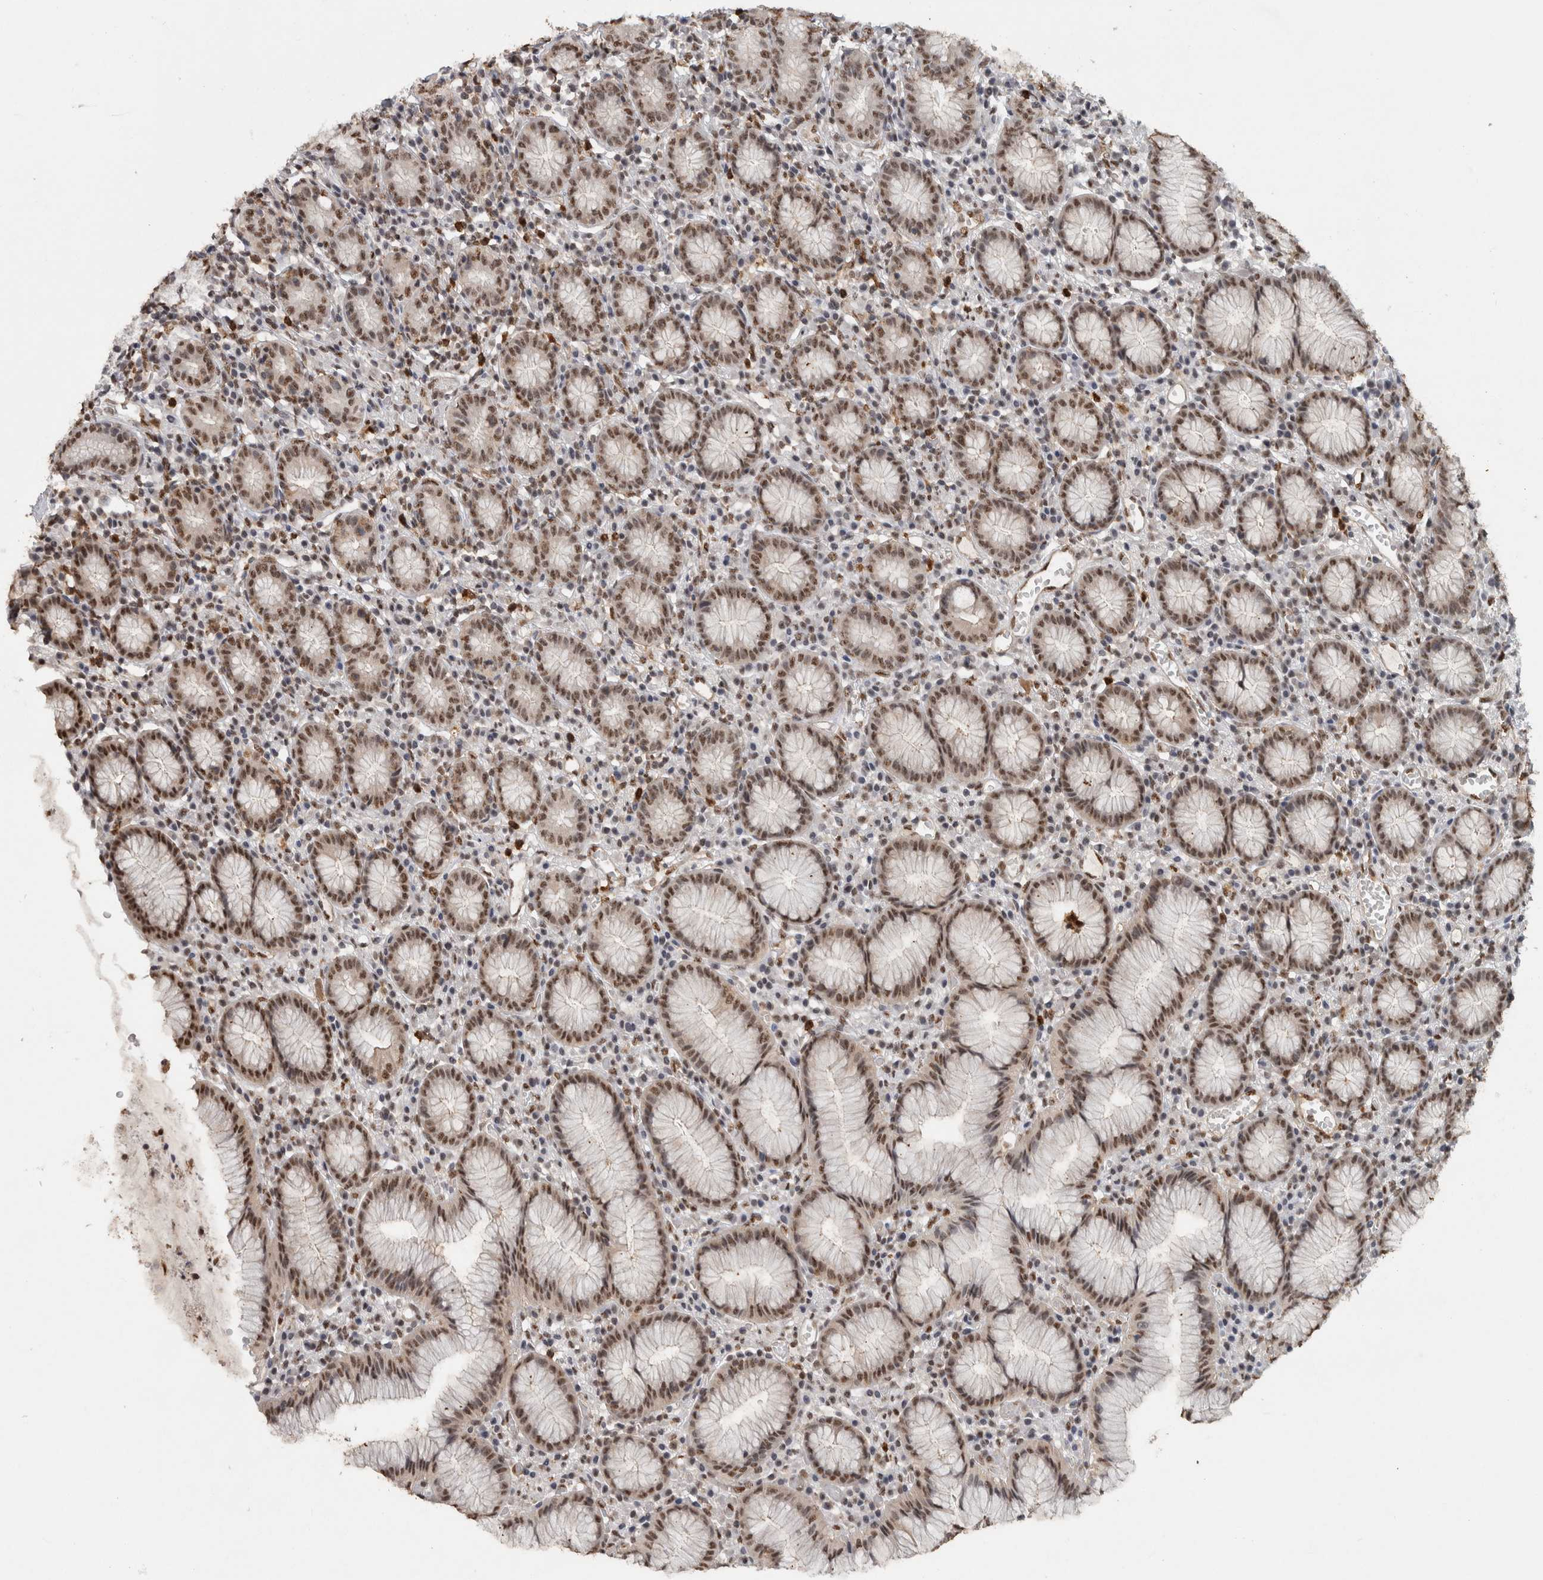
{"staining": {"intensity": "moderate", "quantity": ">75%", "location": "cytoplasmic/membranous,nuclear"}, "tissue": "stomach", "cell_type": "Glandular cells", "image_type": "normal", "snomed": [{"axis": "morphology", "description": "Normal tissue, NOS"}, {"axis": "topography", "description": "Stomach"}], "caption": "Glandular cells exhibit medium levels of moderate cytoplasmic/membranous,nuclear positivity in about >75% of cells in benign stomach.", "gene": "RPS6KA2", "patient": {"sex": "male", "age": 55}}